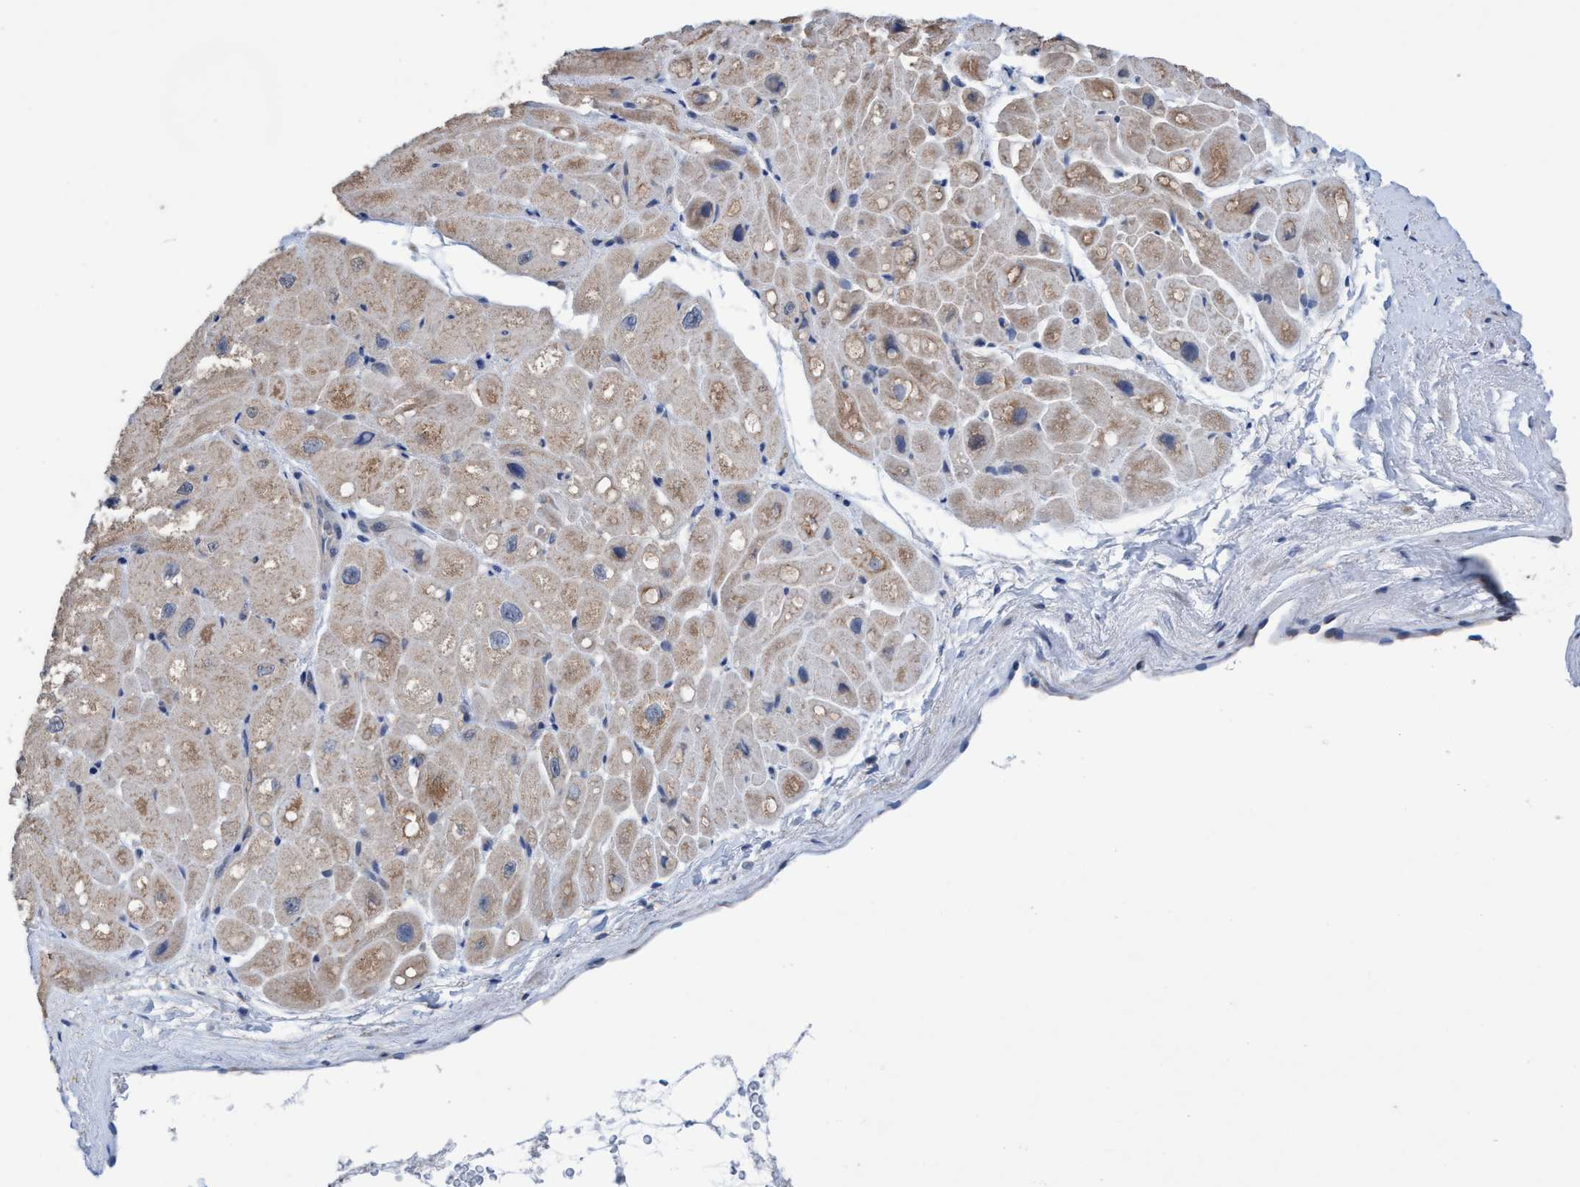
{"staining": {"intensity": "weak", "quantity": "25%-75%", "location": "cytoplasmic/membranous"}, "tissue": "heart muscle", "cell_type": "Cardiomyocytes", "image_type": "normal", "snomed": [{"axis": "morphology", "description": "Normal tissue, NOS"}, {"axis": "topography", "description": "Heart"}], "caption": "DAB immunohistochemical staining of benign heart muscle shows weak cytoplasmic/membranous protein staining in approximately 25%-75% of cardiomyocytes. (brown staining indicates protein expression, while blue staining denotes nuclei).", "gene": "GLOD4", "patient": {"sex": "male", "age": 49}}